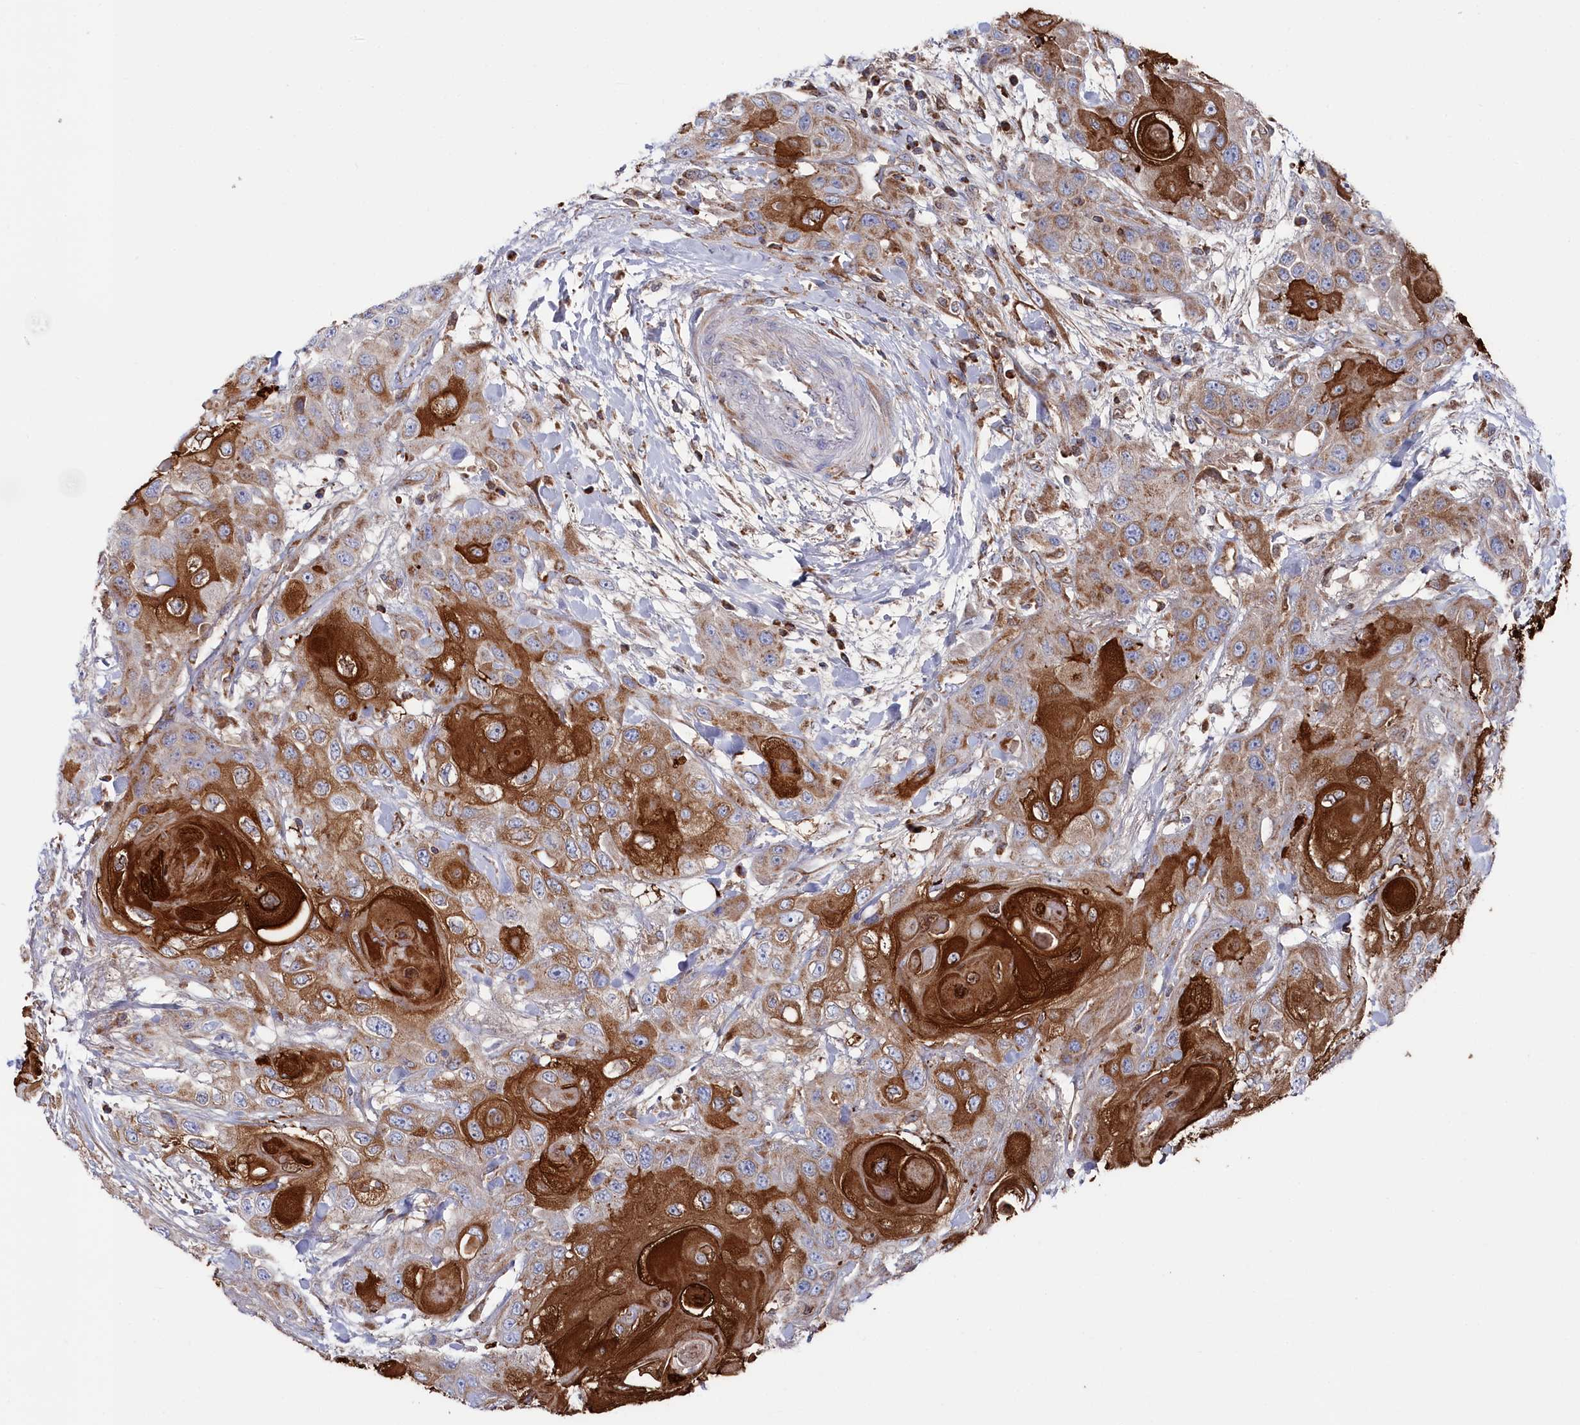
{"staining": {"intensity": "strong", "quantity": "25%-75%", "location": "cytoplasmic/membranous,nuclear"}, "tissue": "head and neck cancer", "cell_type": "Tumor cells", "image_type": "cancer", "snomed": [{"axis": "morphology", "description": "Squamous cell carcinoma, NOS"}, {"axis": "topography", "description": "Head-Neck"}], "caption": "Protein staining of head and neck cancer tissue demonstrates strong cytoplasmic/membranous and nuclear staining in about 25%-75% of tumor cells.", "gene": "GLS2", "patient": {"sex": "female", "age": 43}}